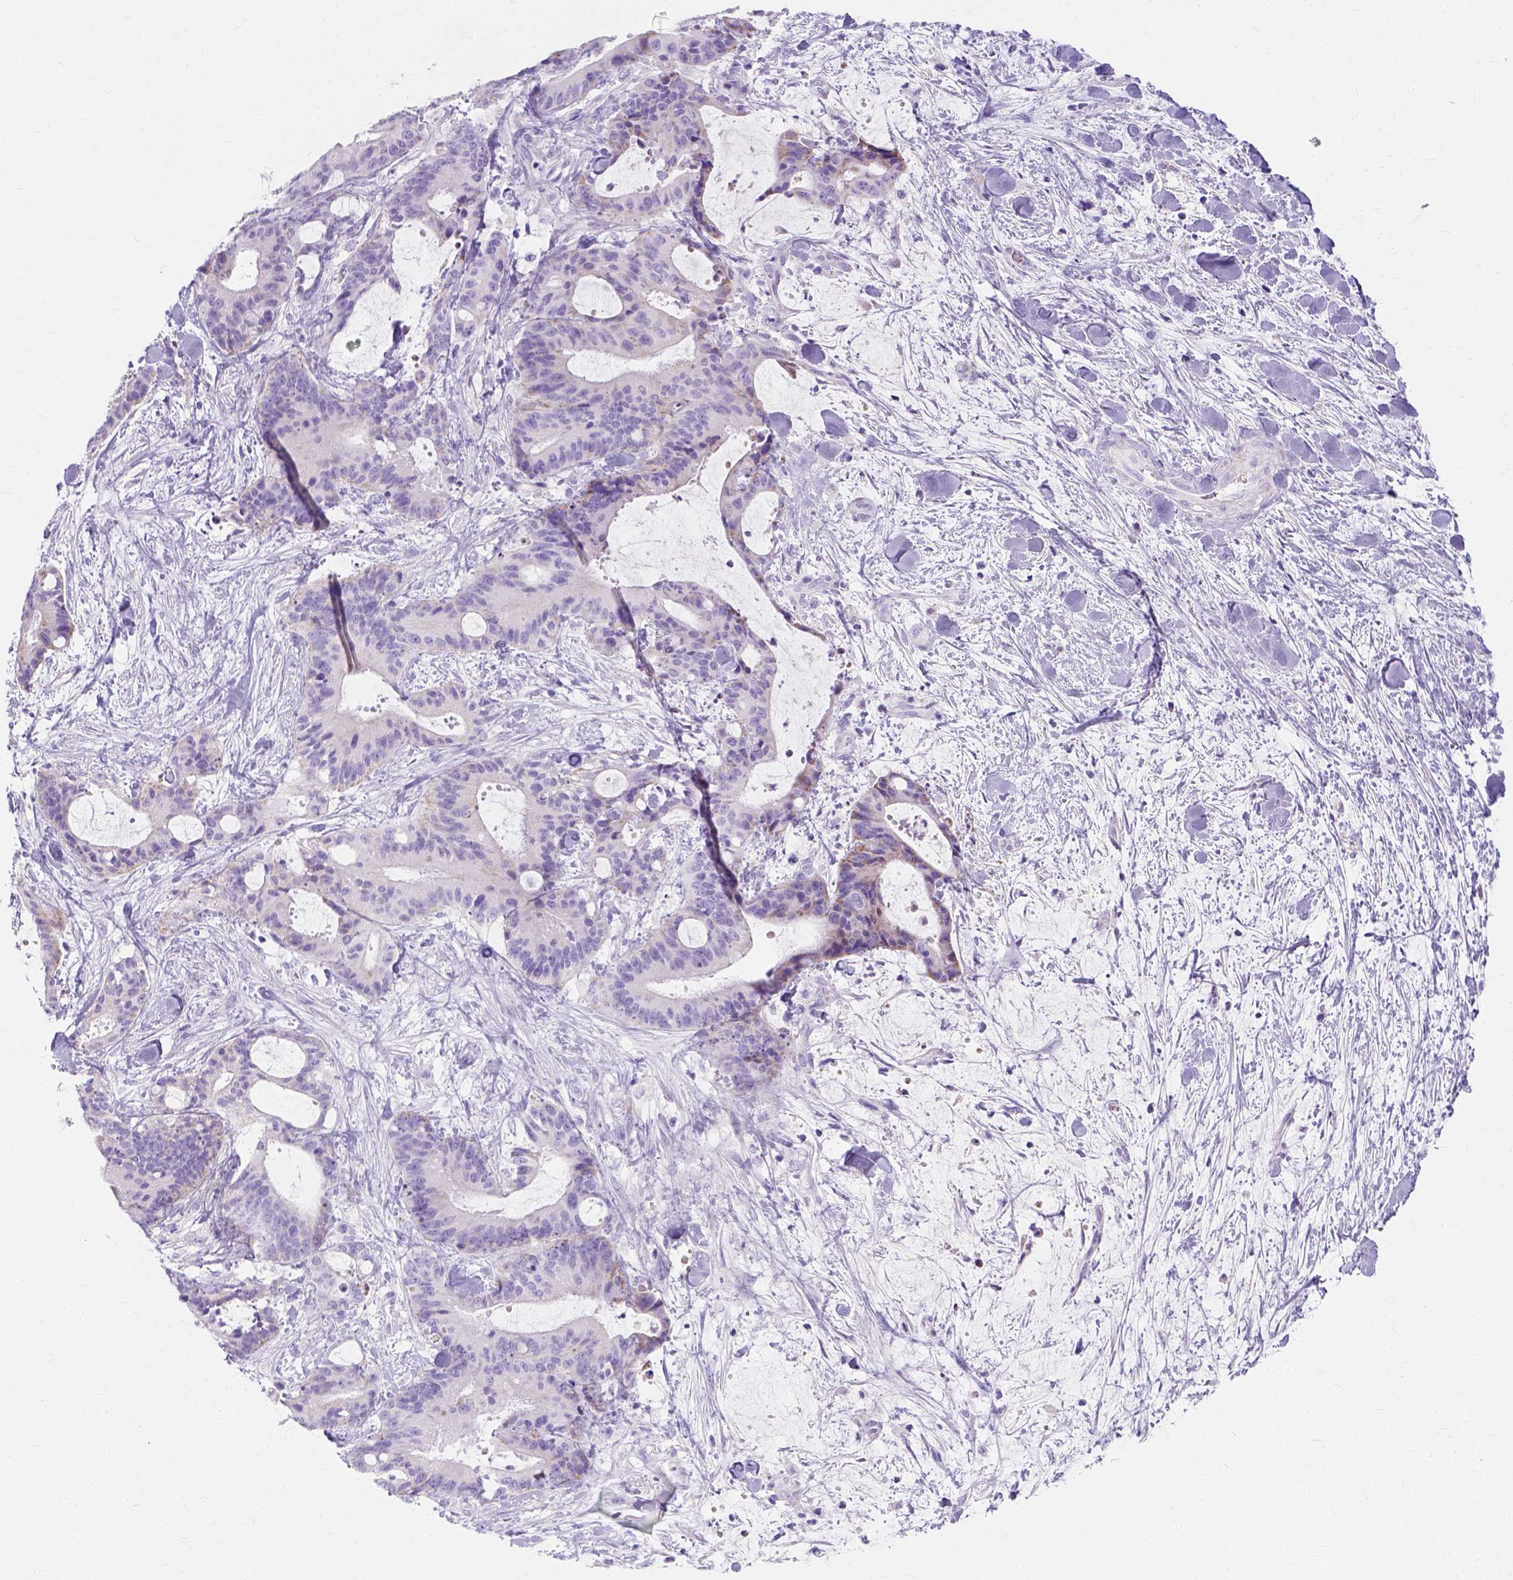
{"staining": {"intensity": "moderate", "quantity": "<25%", "location": "cytoplasmic/membranous"}, "tissue": "liver cancer", "cell_type": "Tumor cells", "image_type": "cancer", "snomed": [{"axis": "morphology", "description": "Cholangiocarcinoma"}, {"axis": "topography", "description": "Liver"}], "caption": "High-power microscopy captured an immunohistochemistry image of liver cholangiocarcinoma, revealing moderate cytoplasmic/membranous staining in about <25% of tumor cells.", "gene": "MYH15", "patient": {"sex": "female", "age": 73}}